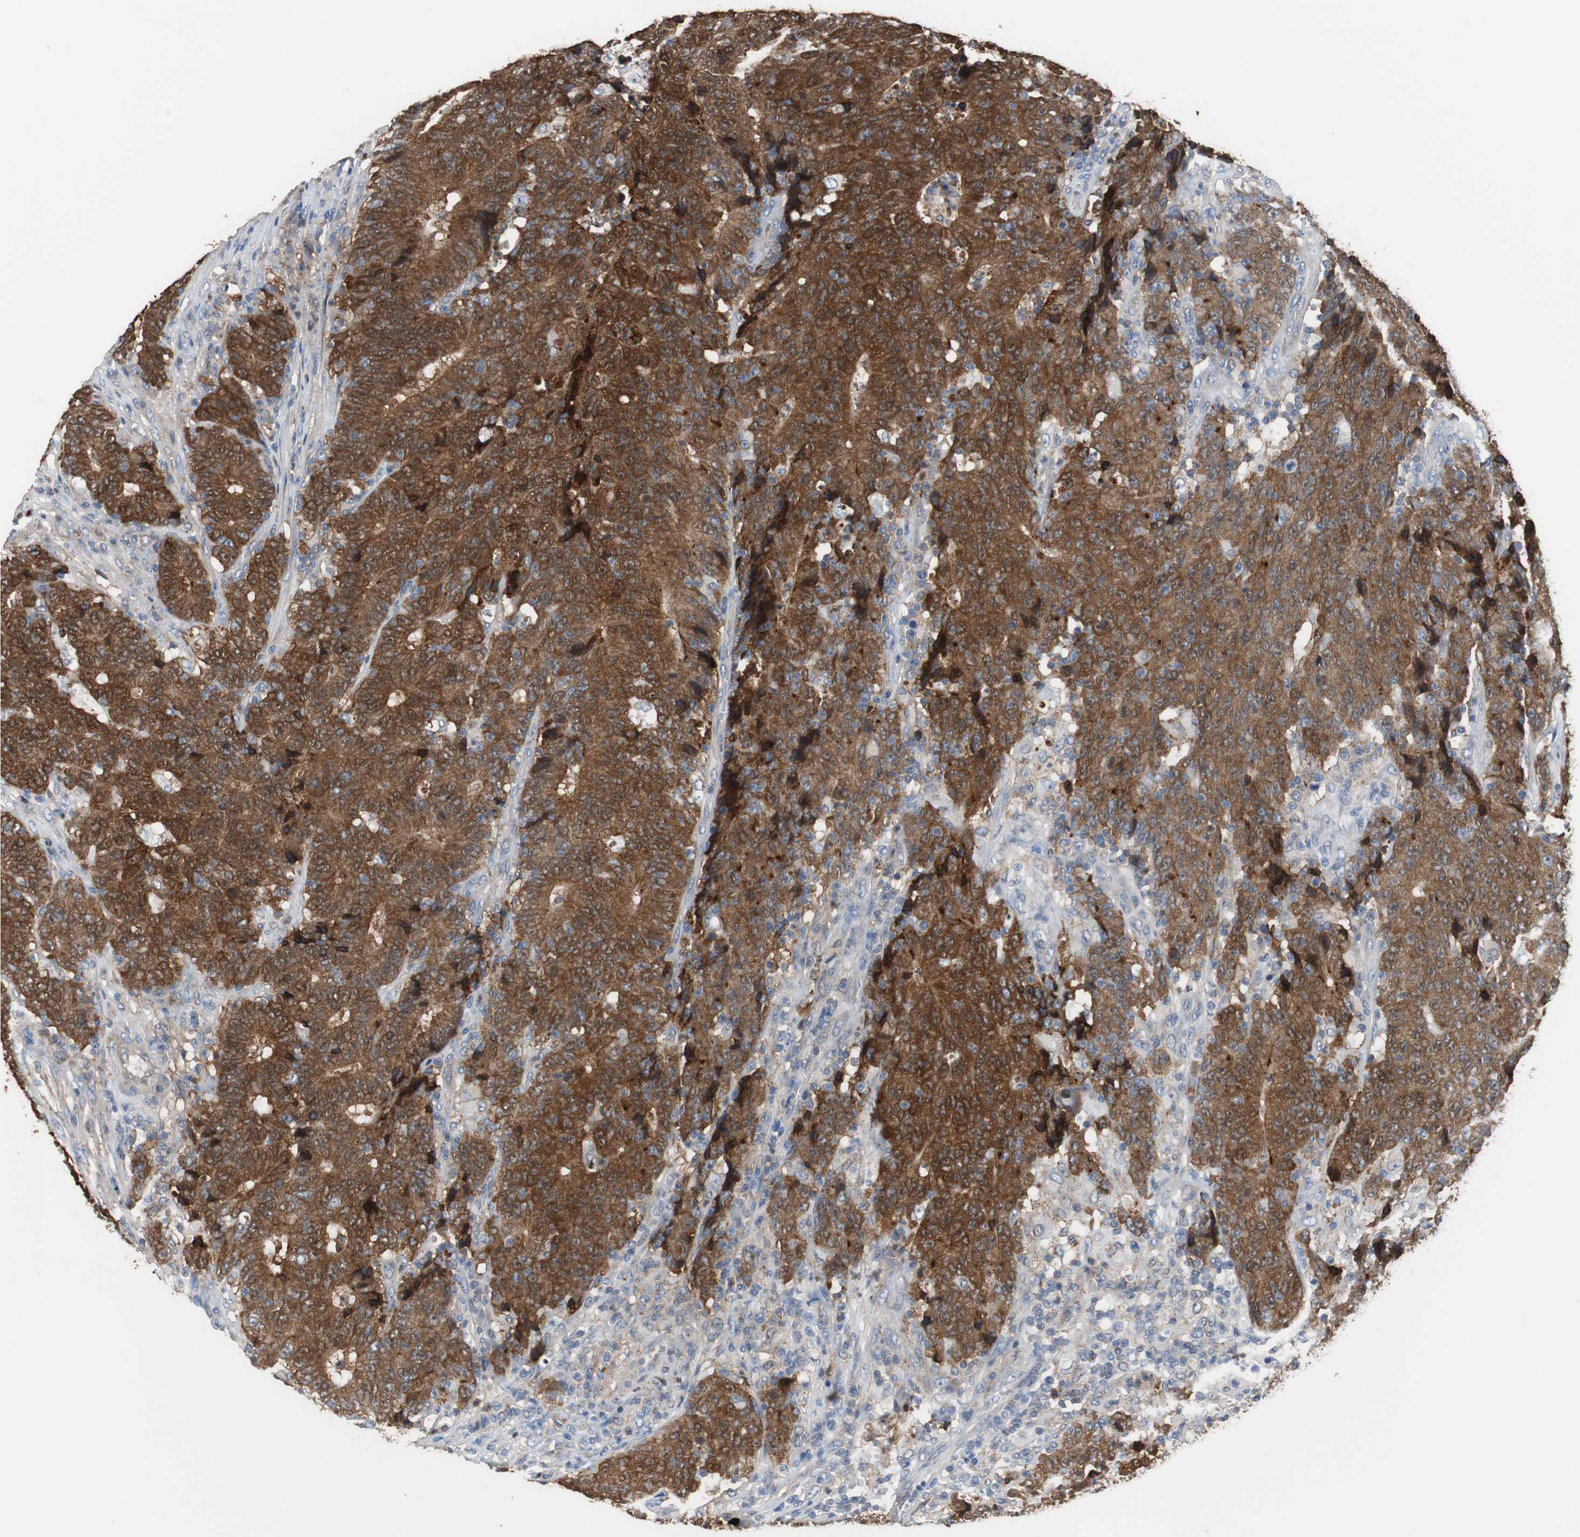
{"staining": {"intensity": "strong", "quantity": ">75%", "location": "cytoplasmic/membranous"}, "tissue": "colorectal cancer", "cell_type": "Tumor cells", "image_type": "cancer", "snomed": [{"axis": "morphology", "description": "Normal tissue, NOS"}, {"axis": "morphology", "description": "Adenocarcinoma, NOS"}, {"axis": "topography", "description": "Colon"}], "caption": "Protein analysis of colorectal adenocarcinoma tissue reveals strong cytoplasmic/membranous staining in about >75% of tumor cells. (DAB (3,3'-diaminobenzidine) IHC with brightfield microscopy, high magnification).", "gene": "ANXA4", "patient": {"sex": "female", "age": 75}}